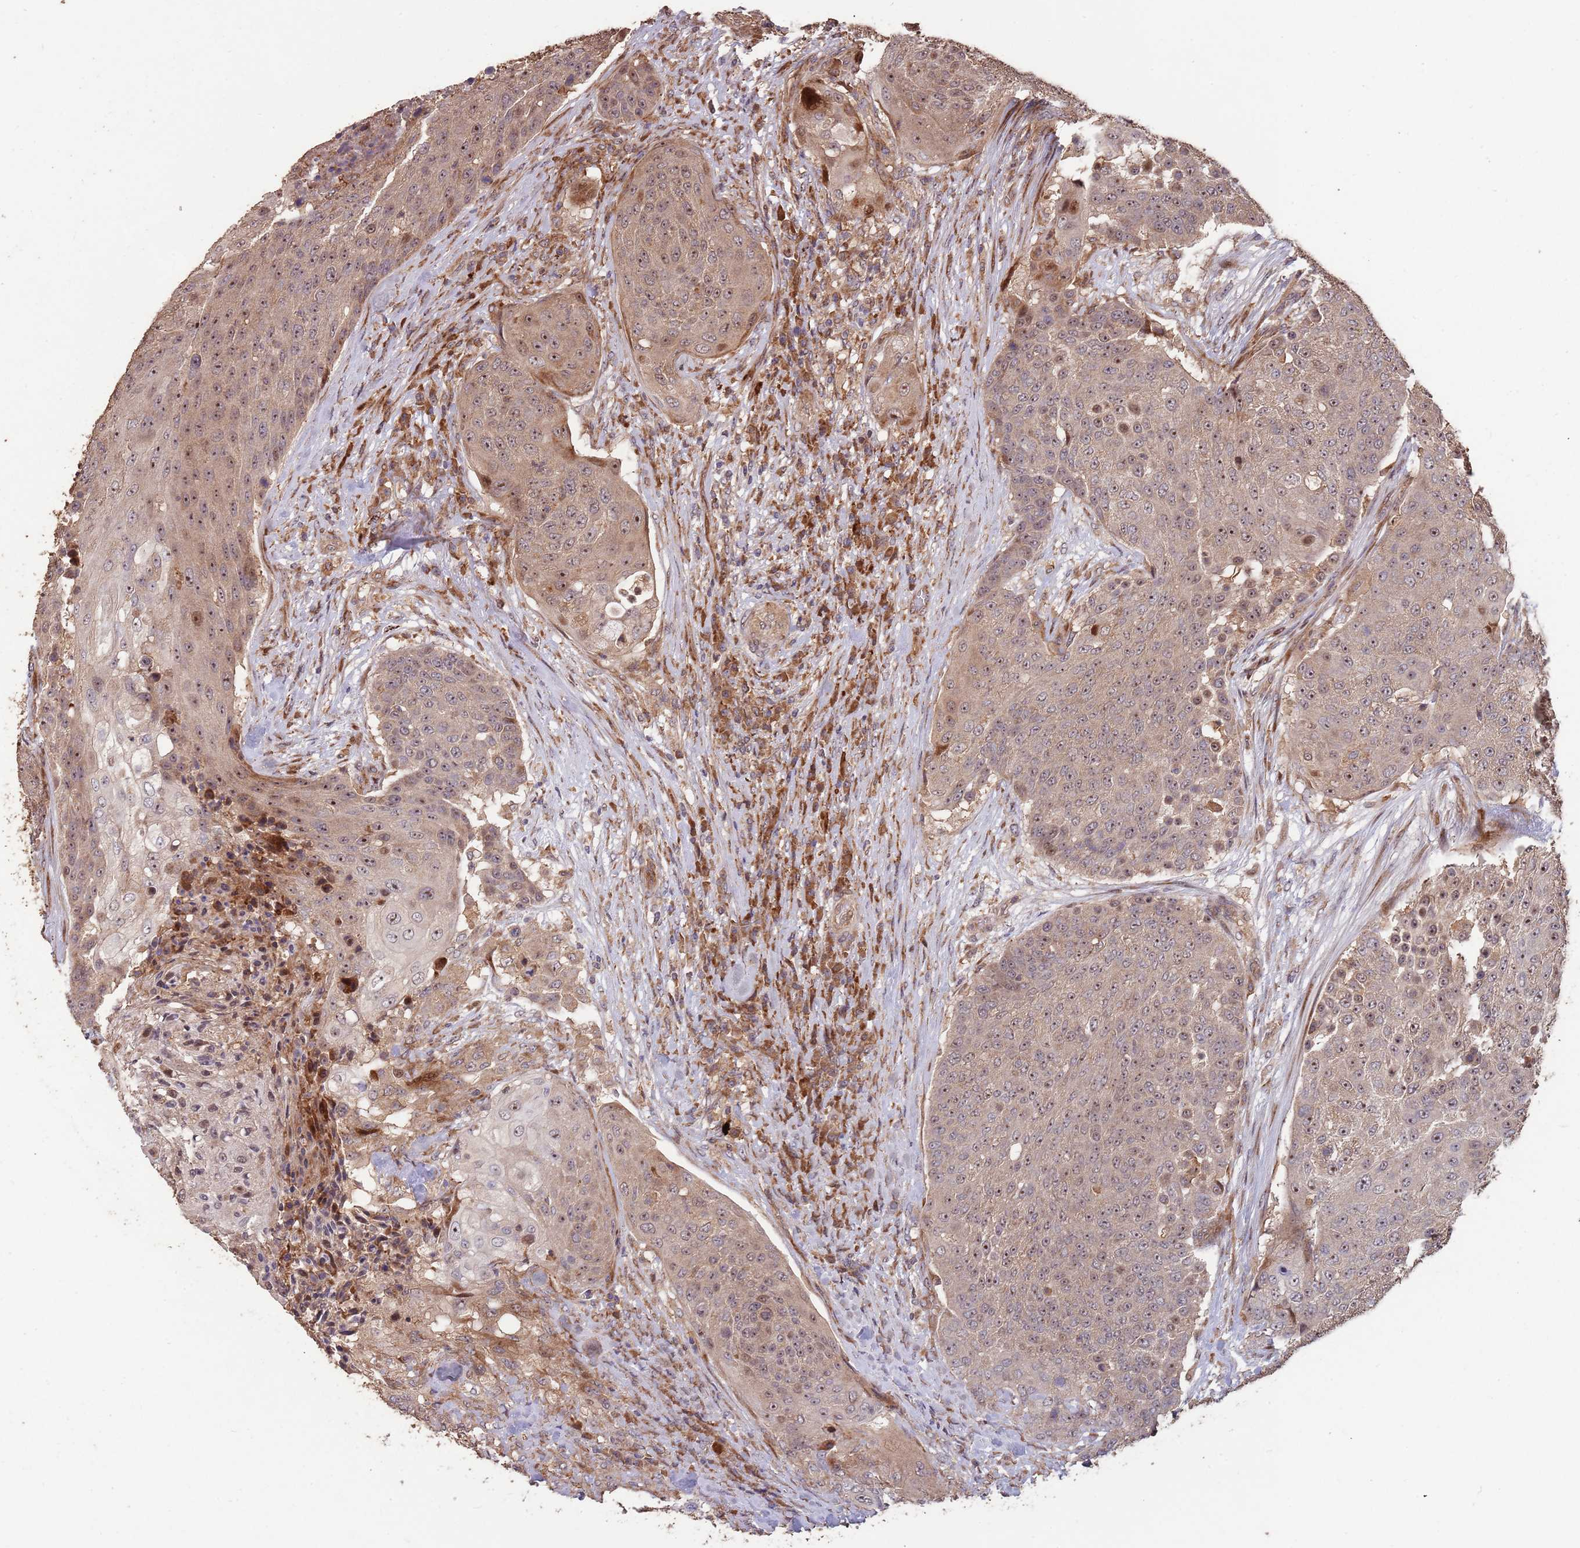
{"staining": {"intensity": "moderate", "quantity": ">75%", "location": "cytoplasmic/membranous,nuclear"}, "tissue": "urothelial cancer", "cell_type": "Tumor cells", "image_type": "cancer", "snomed": [{"axis": "morphology", "description": "Urothelial carcinoma, High grade"}, {"axis": "topography", "description": "Urinary bladder"}], "caption": "This histopathology image shows urothelial cancer stained with immunohistochemistry to label a protein in brown. The cytoplasmic/membranous and nuclear of tumor cells show moderate positivity for the protein. Nuclei are counter-stained blue.", "gene": "ZNF428", "patient": {"sex": "female", "age": 63}}